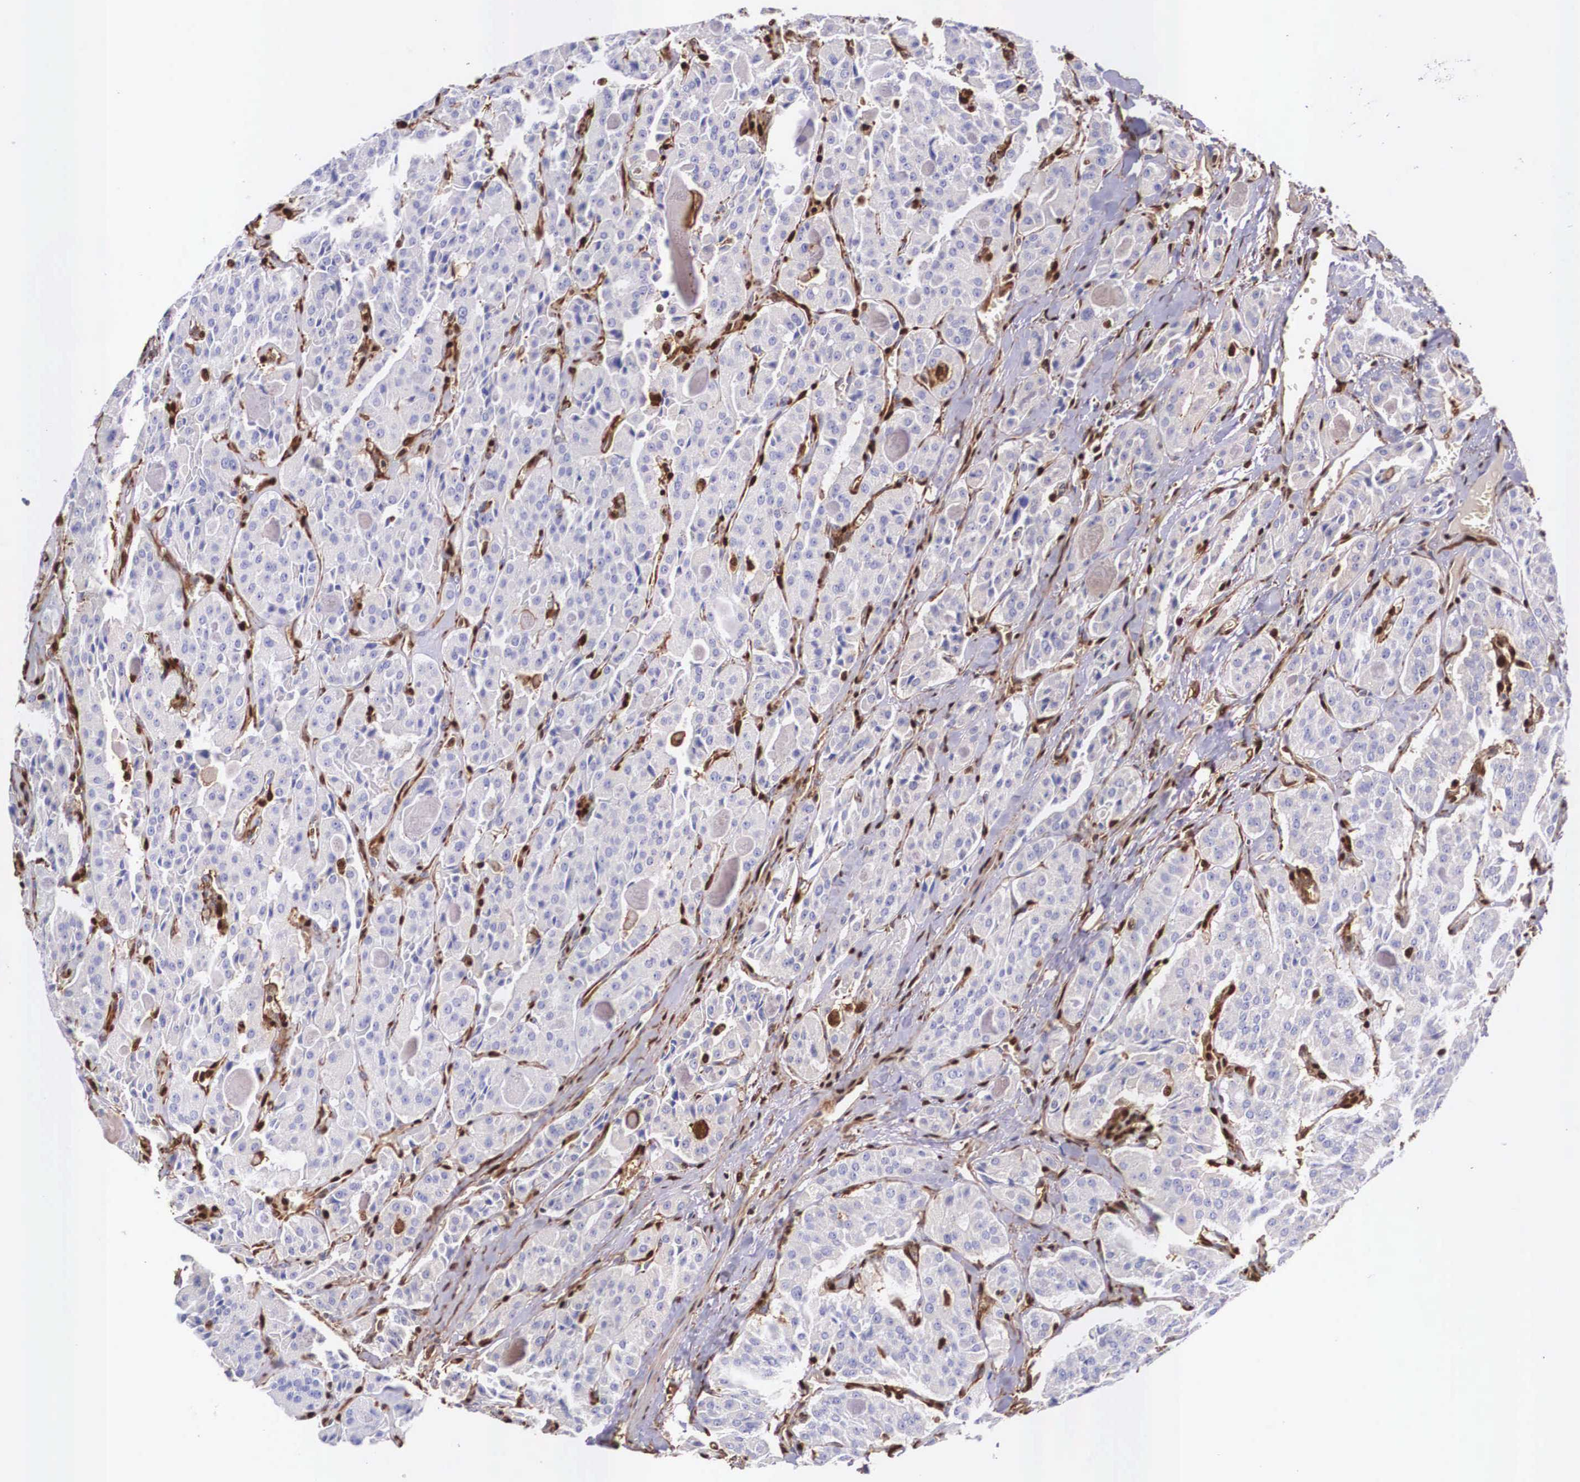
{"staining": {"intensity": "negative", "quantity": "none", "location": "none"}, "tissue": "thyroid cancer", "cell_type": "Tumor cells", "image_type": "cancer", "snomed": [{"axis": "morphology", "description": "Carcinoma, NOS"}, {"axis": "topography", "description": "Thyroid gland"}], "caption": "Thyroid carcinoma was stained to show a protein in brown. There is no significant positivity in tumor cells.", "gene": "LGALS1", "patient": {"sex": "male", "age": 76}}